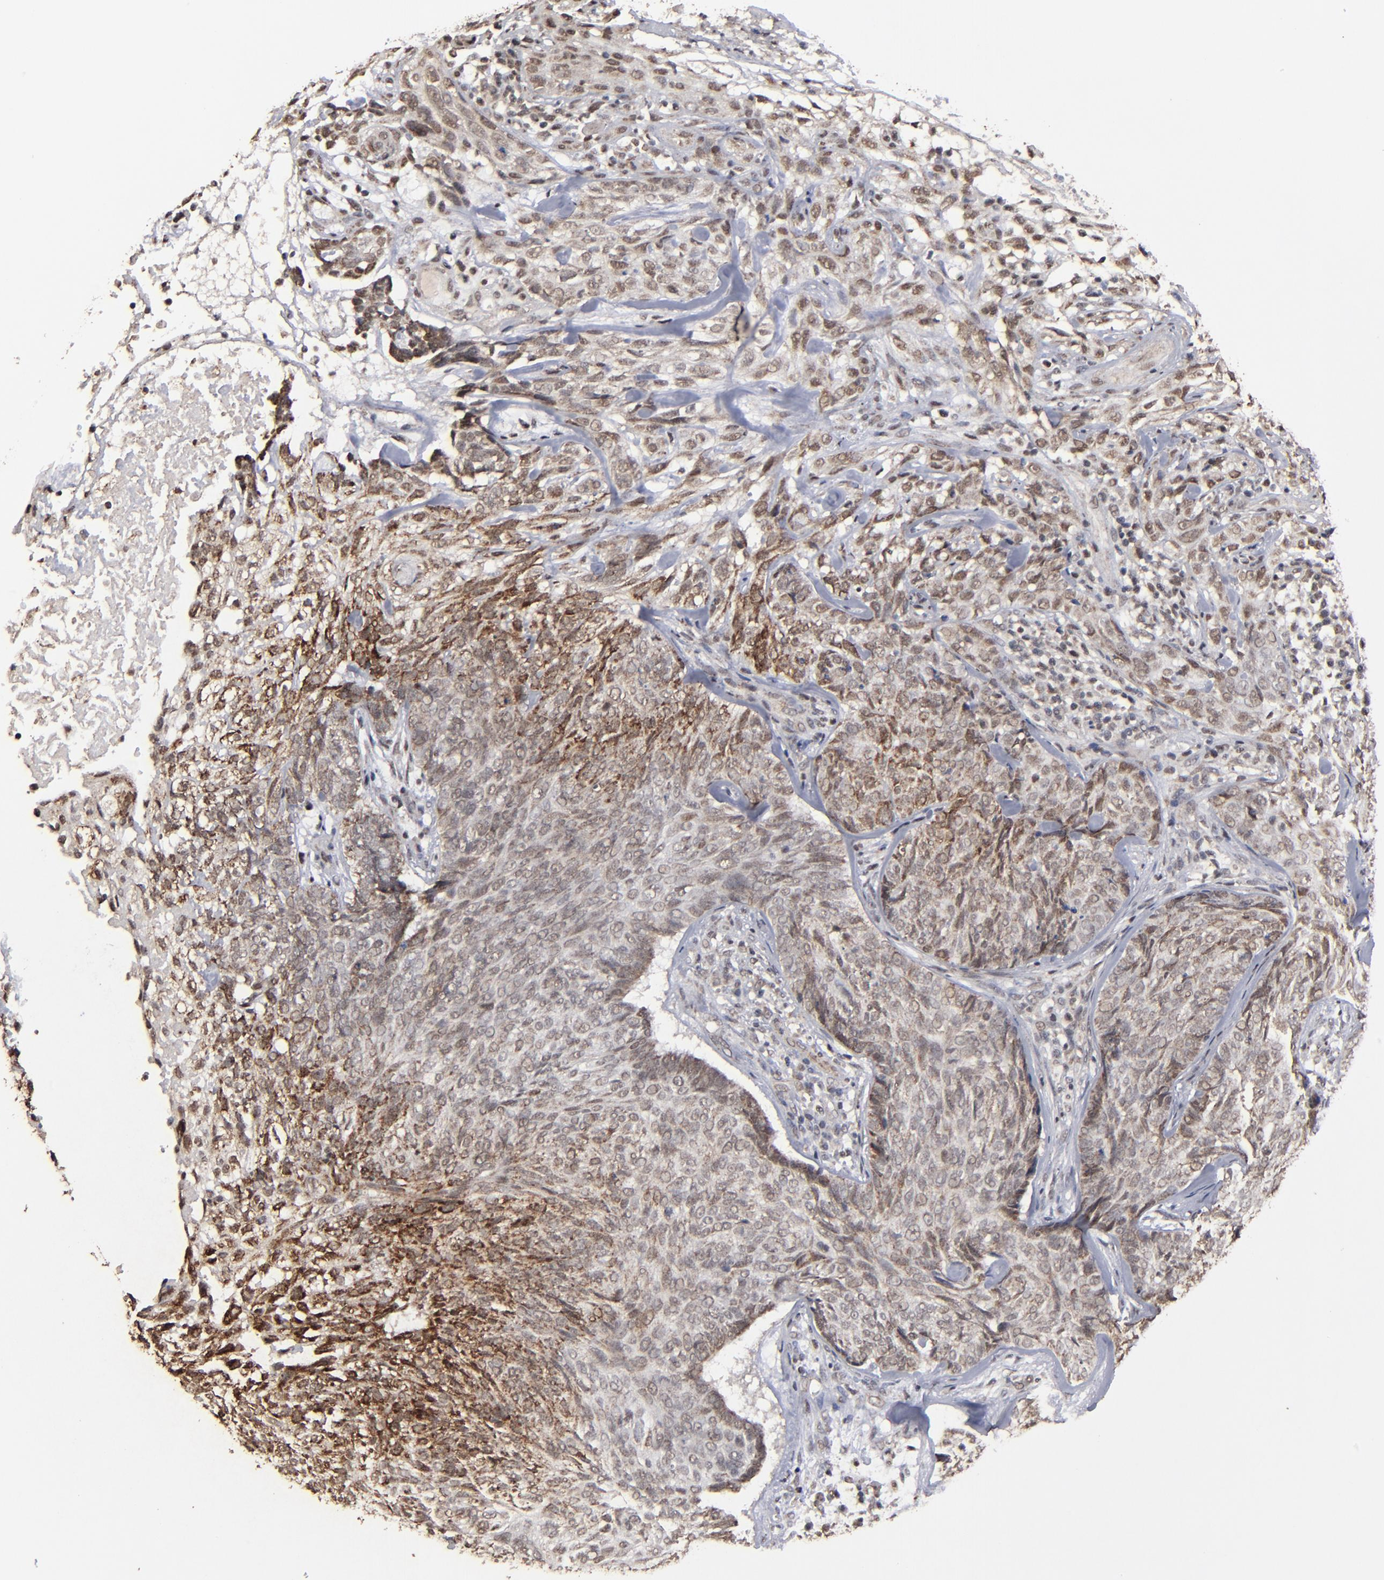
{"staining": {"intensity": "moderate", "quantity": "<25%", "location": "cytoplasmic/membranous"}, "tissue": "skin cancer", "cell_type": "Tumor cells", "image_type": "cancer", "snomed": [{"axis": "morphology", "description": "Basal cell carcinoma"}, {"axis": "topography", "description": "Skin"}], "caption": "DAB immunohistochemical staining of skin cancer reveals moderate cytoplasmic/membranous protein positivity in about <25% of tumor cells. The staining was performed using DAB to visualize the protein expression in brown, while the nuclei were stained in blue with hematoxylin (Magnification: 20x).", "gene": "BNIP3", "patient": {"sex": "male", "age": 72}}